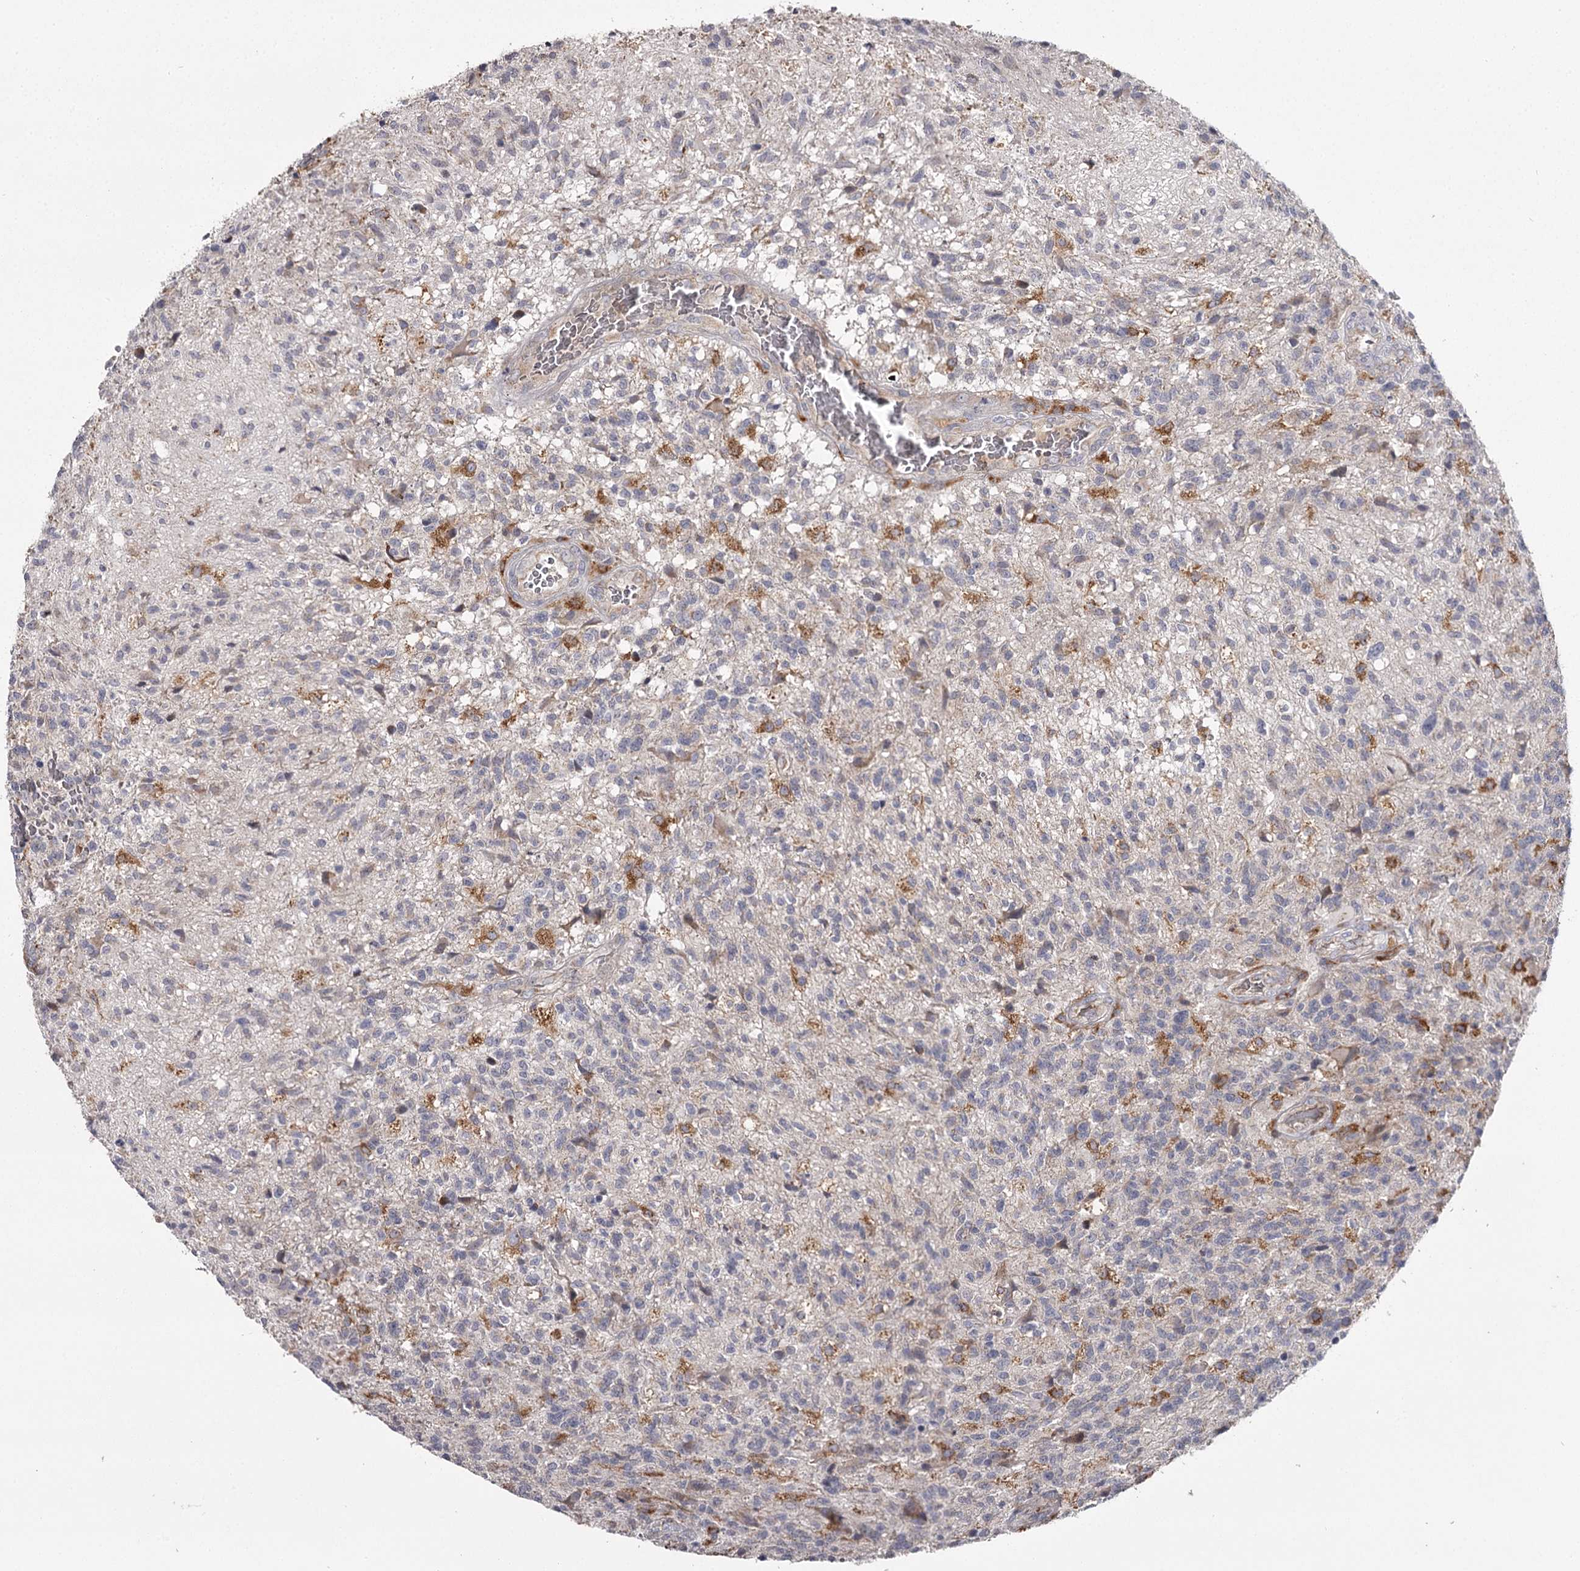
{"staining": {"intensity": "negative", "quantity": "none", "location": "none"}, "tissue": "glioma", "cell_type": "Tumor cells", "image_type": "cancer", "snomed": [{"axis": "morphology", "description": "Glioma, malignant, High grade"}, {"axis": "topography", "description": "Brain"}], "caption": "This photomicrograph is of glioma stained with immunohistochemistry (IHC) to label a protein in brown with the nuclei are counter-stained blue. There is no expression in tumor cells.", "gene": "RASSF6", "patient": {"sex": "male", "age": 56}}